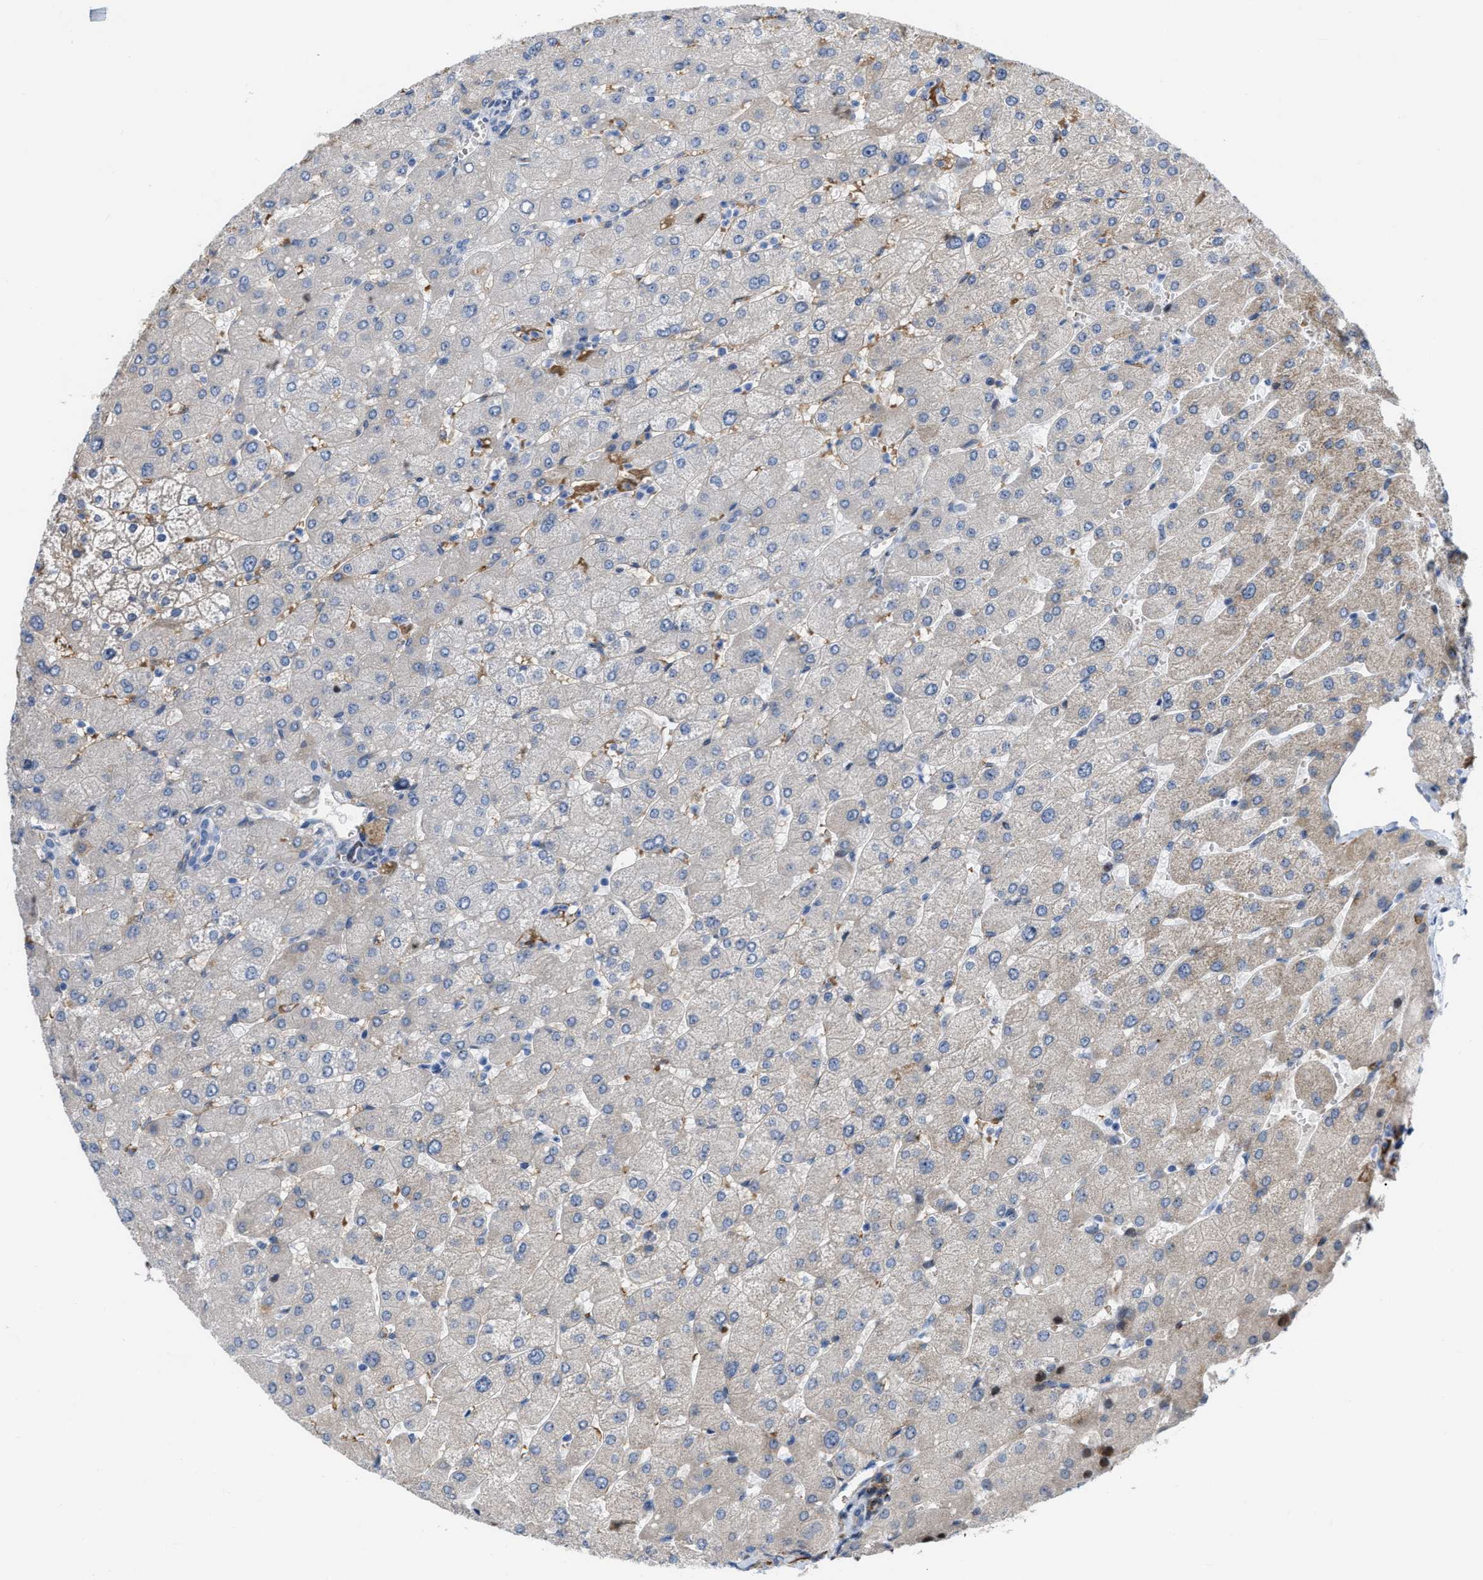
{"staining": {"intensity": "negative", "quantity": "none", "location": "none"}, "tissue": "liver", "cell_type": "Cholangiocytes", "image_type": "normal", "snomed": [{"axis": "morphology", "description": "Normal tissue, NOS"}, {"axis": "topography", "description": "Liver"}], "caption": "Histopathology image shows no protein expression in cholangiocytes of normal liver. (Immunohistochemistry, brightfield microscopy, high magnification).", "gene": "POLR1F", "patient": {"sex": "male", "age": 55}}